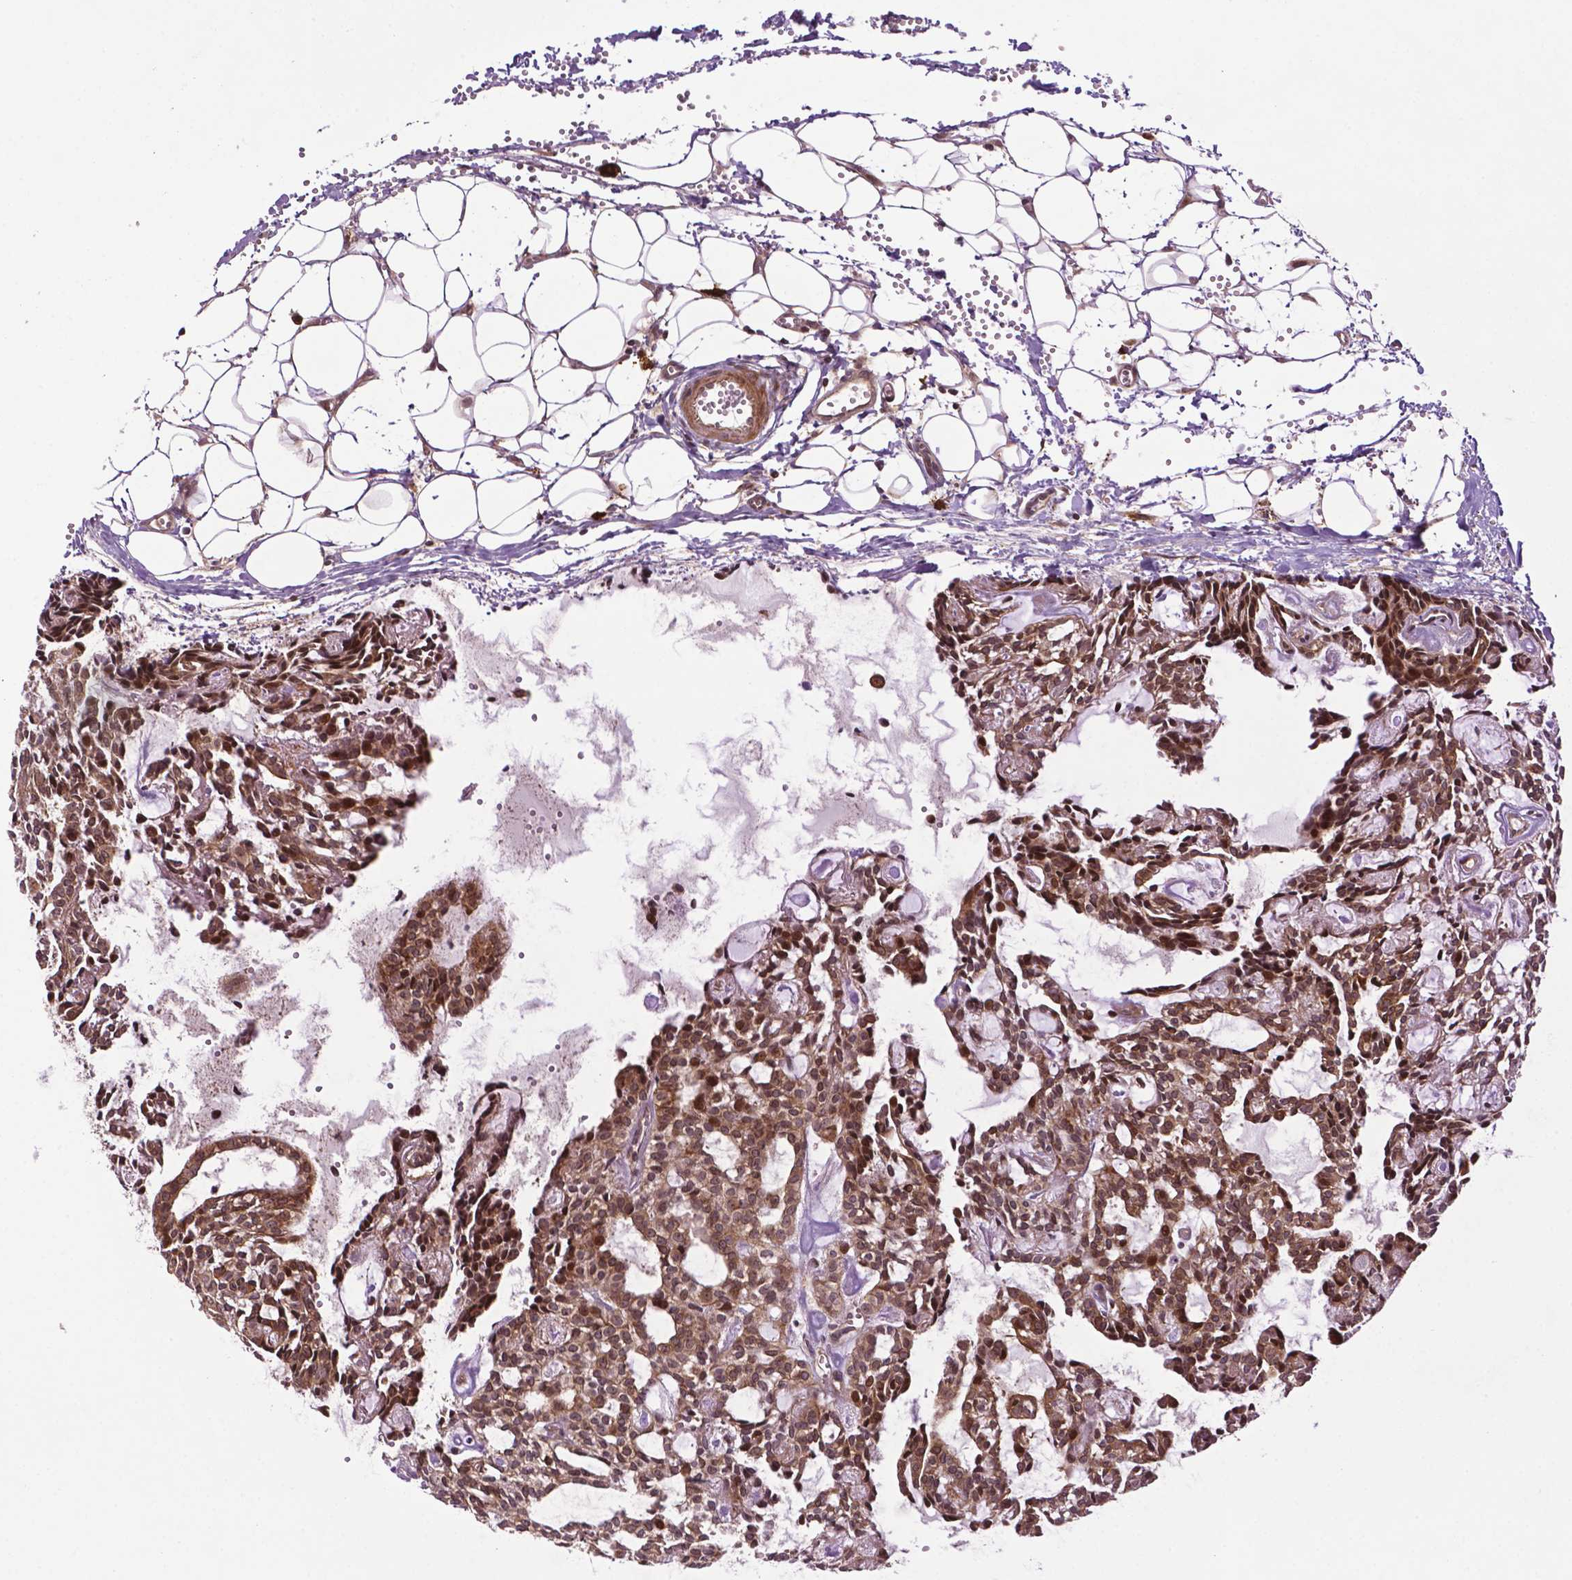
{"staining": {"intensity": "moderate", "quantity": ">75%", "location": "cytoplasmic/membranous,nuclear"}, "tissue": "head and neck cancer", "cell_type": "Tumor cells", "image_type": "cancer", "snomed": [{"axis": "morphology", "description": "Adenocarcinoma, NOS"}, {"axis": "topography", "description": "Head-Neck"}], "caption": "Protein staining of adenocarcinoma (head and neck) tissue reveals moderate cytoplasmic/membranous and nuclear expression in approximately >75% of tumor cells.", "gene": "TMX2", "patient": {"sex": "female", "age": 62}}